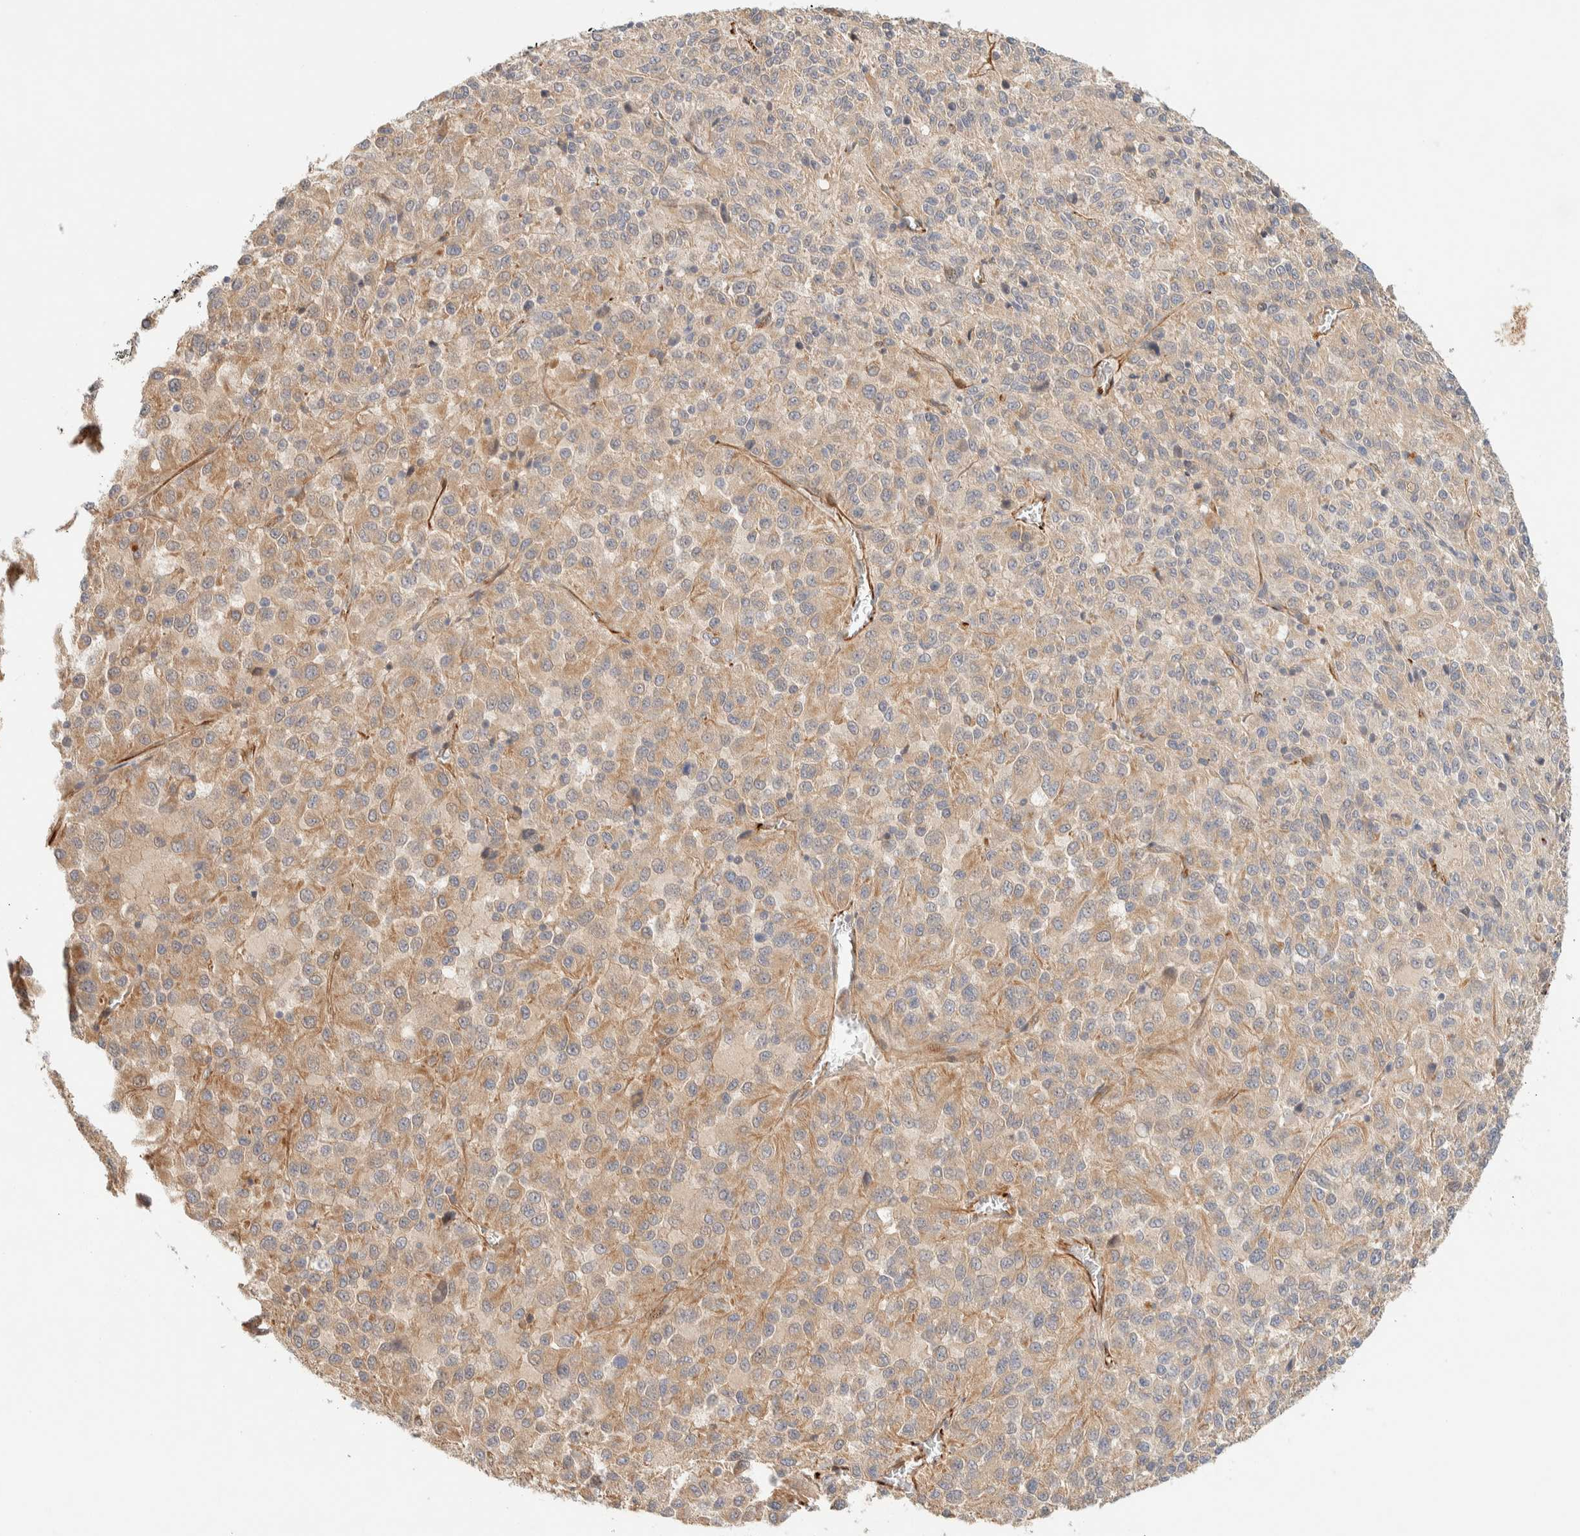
{"staining": {"intensity": "weak", "quantity": ">75%", "location": "cytoplasmic/membranous"}, "tissue": "melanoma", "cell_type": "Tumor cells", "image_type": "cancer", "snomed": [{"axis": "morphology", "description": "Malignant melanoma, Metastatic site"}, {"axis": "topography", "description": "Lung"}], "caption": "Human melanoma stained with a protein marker demonstrates weak staining in tumor cells.", "gene": "FAT1", "patient": {"sex": "male", "age": 64}}